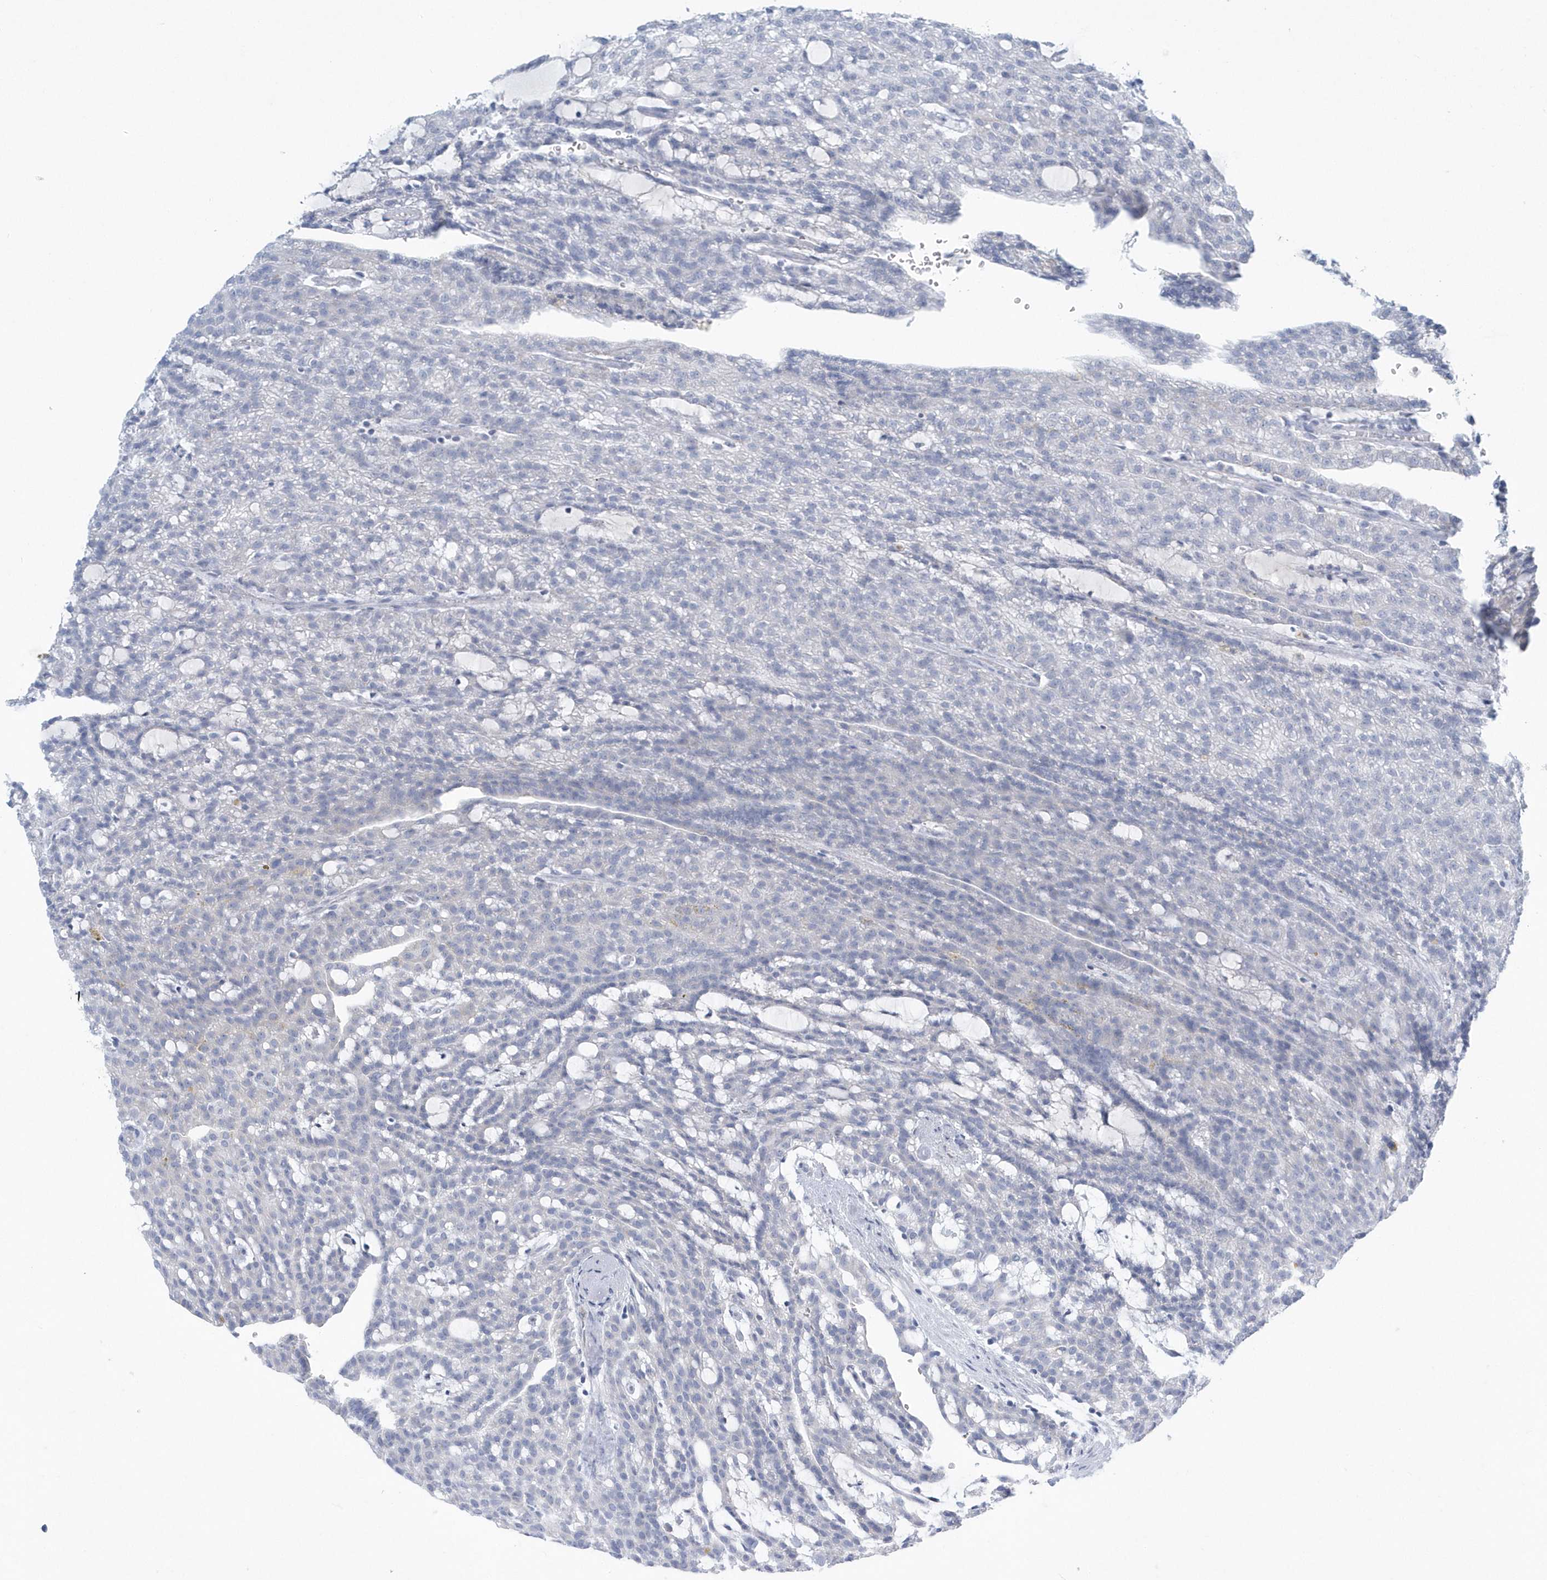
{"staining": {"intensity": "negative", "quantity": "none", "location": "none"}, "tissue": "renal cancer", "cell_type": "Tumor cells", "image_type": "cancer", "snomed": [{"axis": "morphology", "description": "Adenocarcinoma, NOS"}, {"axis": "topography", "description": "Kidney"}], "caption": "Immunohistochemistry (IHC) photomicrograph of neoplastic tissue: renal adenocarcinoma stained with DAB reveals no significant protein staining in tumor cells.", "gene": "SPATA18", "patient": {"sex": "male", "age": 63}}